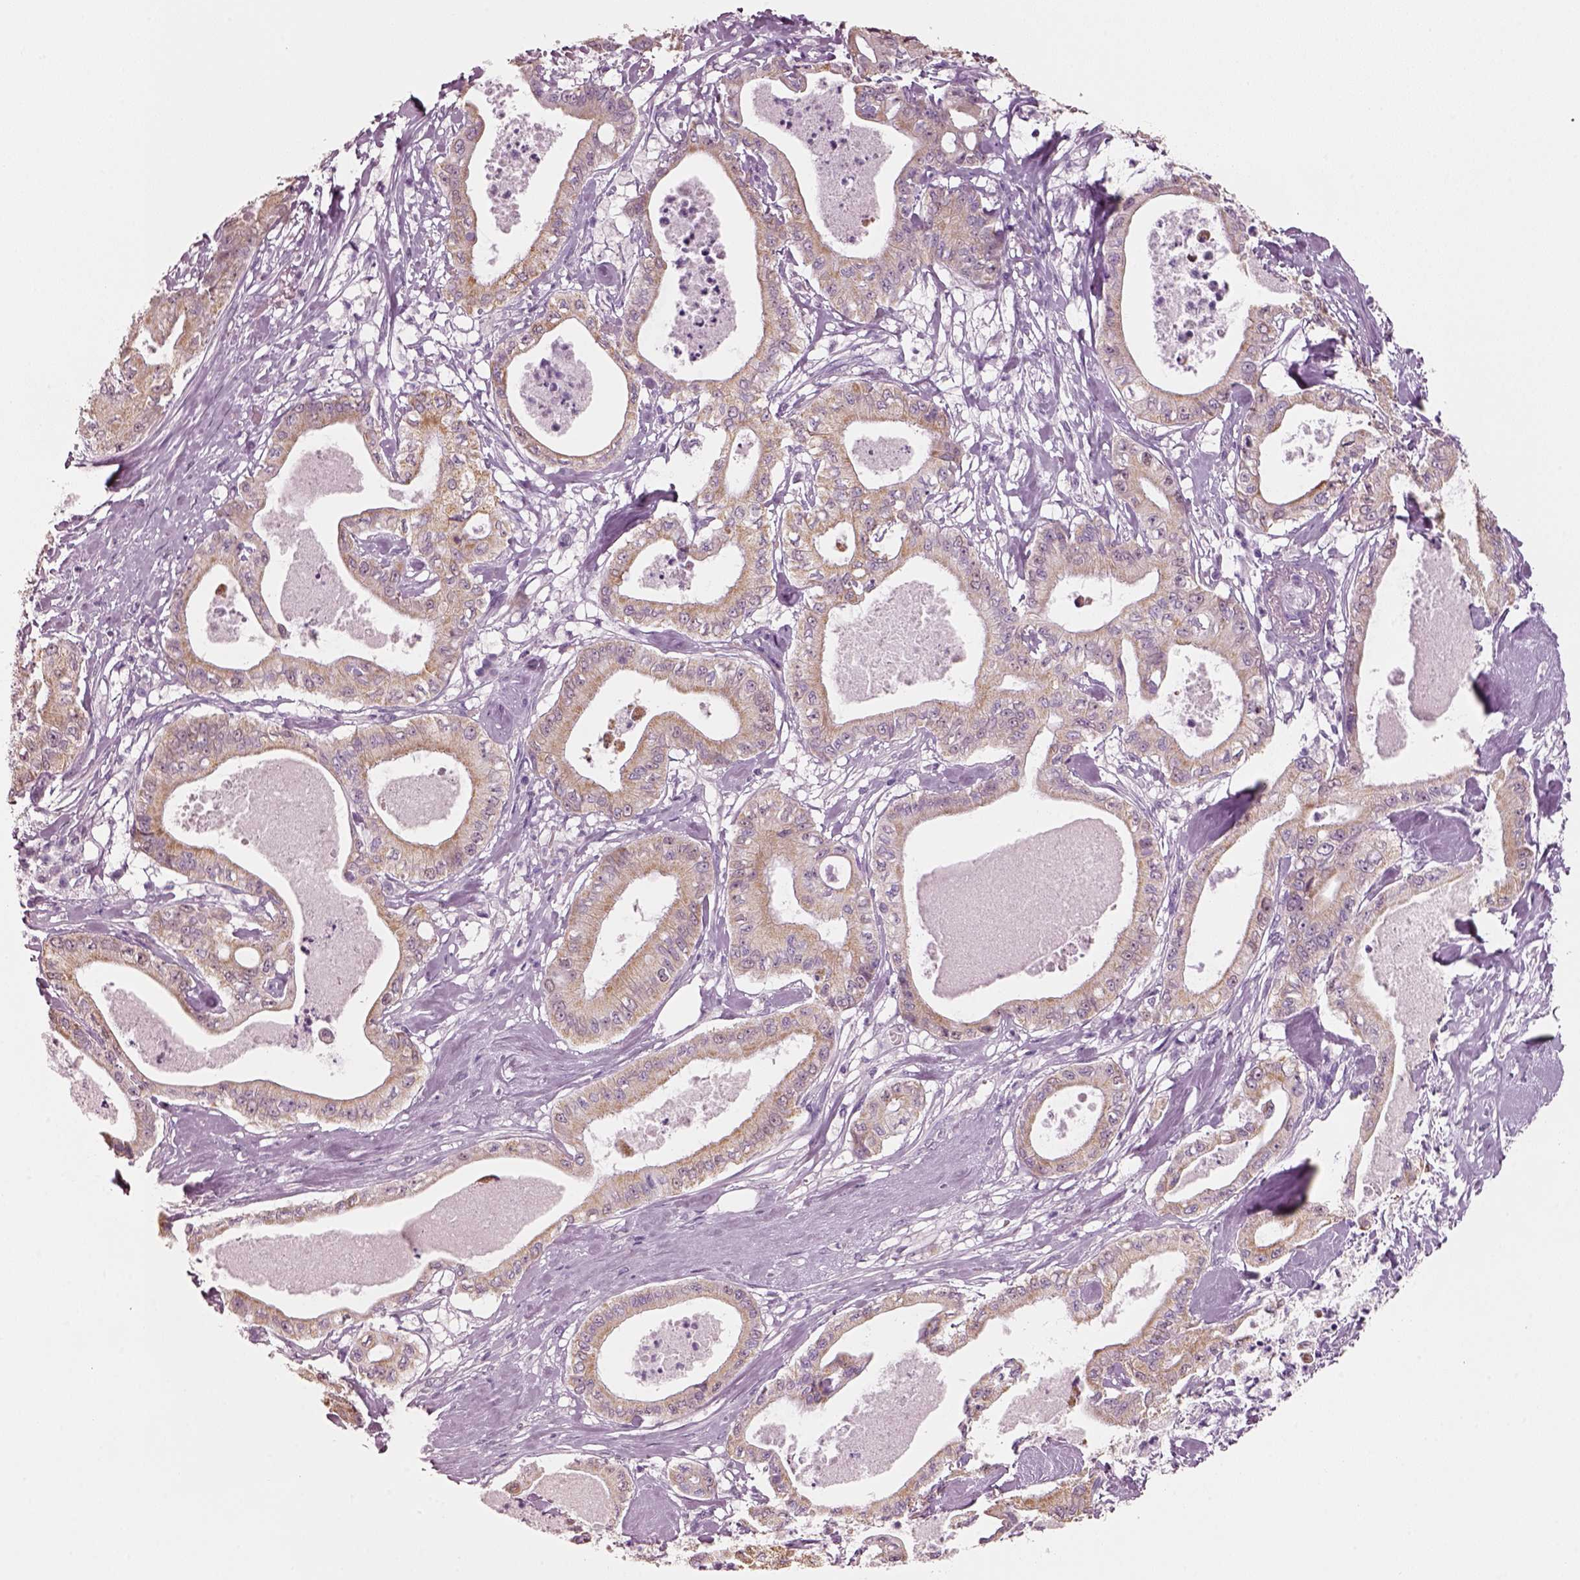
{"staining": {"intensity": "moderate", "quantity": ">75%", "location": "cytoplasmic/membranous"}, "tissue": "pancreatic cancer", "cell_type": "Tumor cells", "image_type": "cancer", "snomed": [{"axis": "morphology", "description": "Adenocarcinoma, NOS"}, {"axis": "topography", "description": "Pancreas"}], "caption": "High-power microscopy captured an immunohistochemistry (IHC) image of adenocarcinoma (pancreatic), revealing moderate cytoplasmic/membranous expression in about >75% of tumor cells.", "gene": "ELSPBP1", "patient": {"sex": "male", "age": 71}}